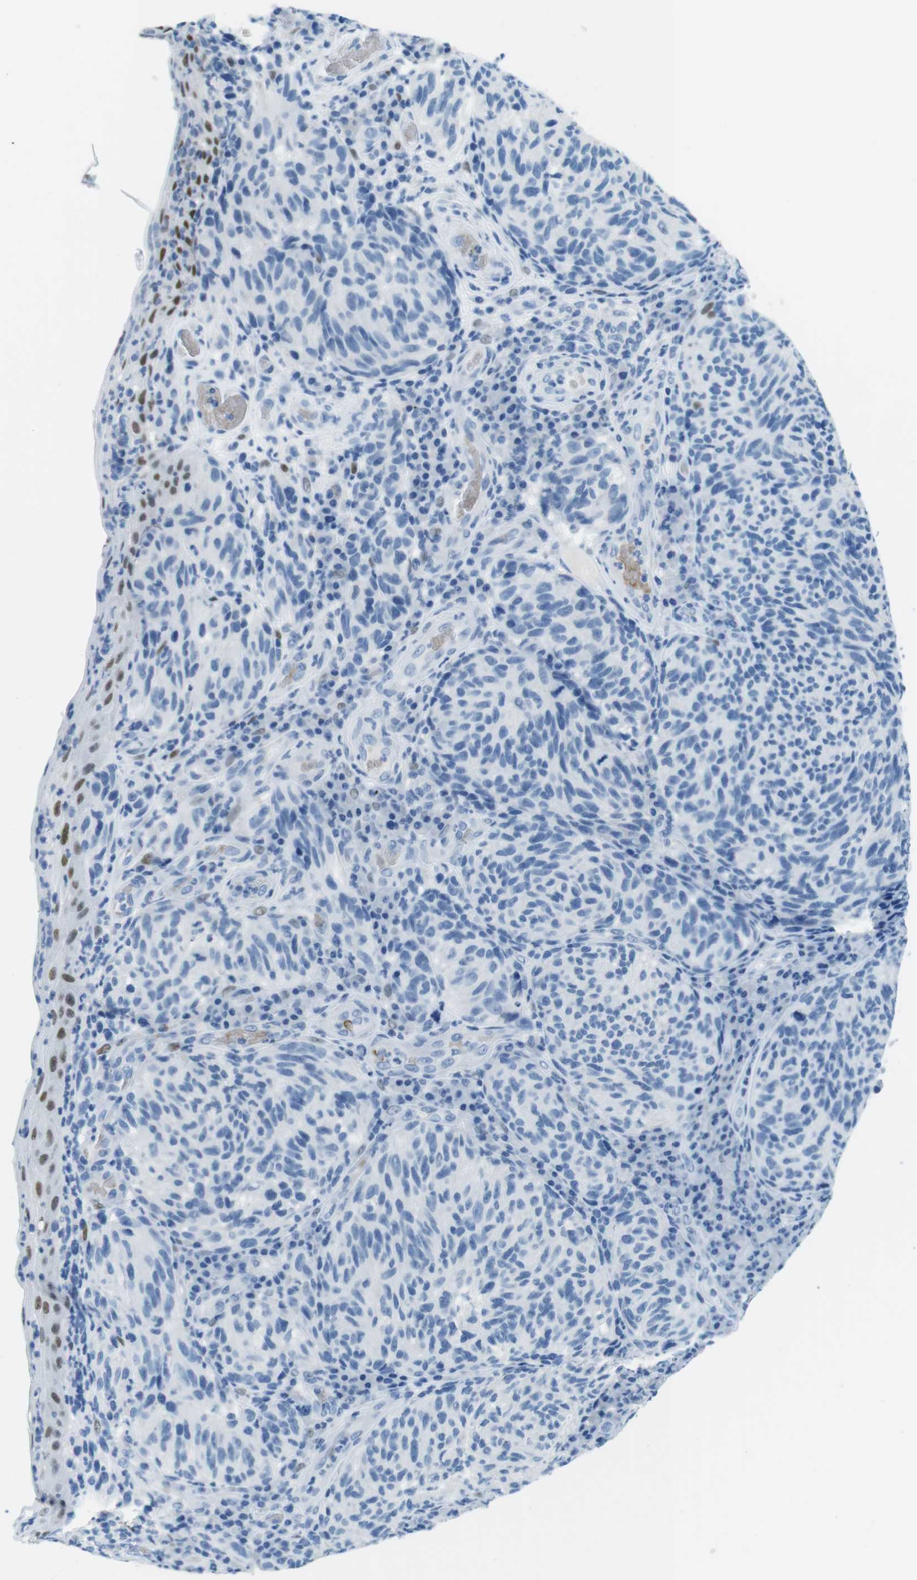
{"staining": {"intensity": "negative", "quantity": "none", "location": "none"}, "tissue": "melanoma", "cell_type": "Tumor cells", "image_type": "cancer", "snomed": [{"axis": "morphology", "description": "Malignant melanoma, NOS"}, {"axis": "topography", "description": "Skin"}], "caption": "Tumor cells are negative for protein expression in human melanoma. (DAB (3,3'-diaminobenzidine) IHC with hematoxylin counter stain).", "gene": "TFAP2C", "patient": {"sex": "female", "age": 73}}